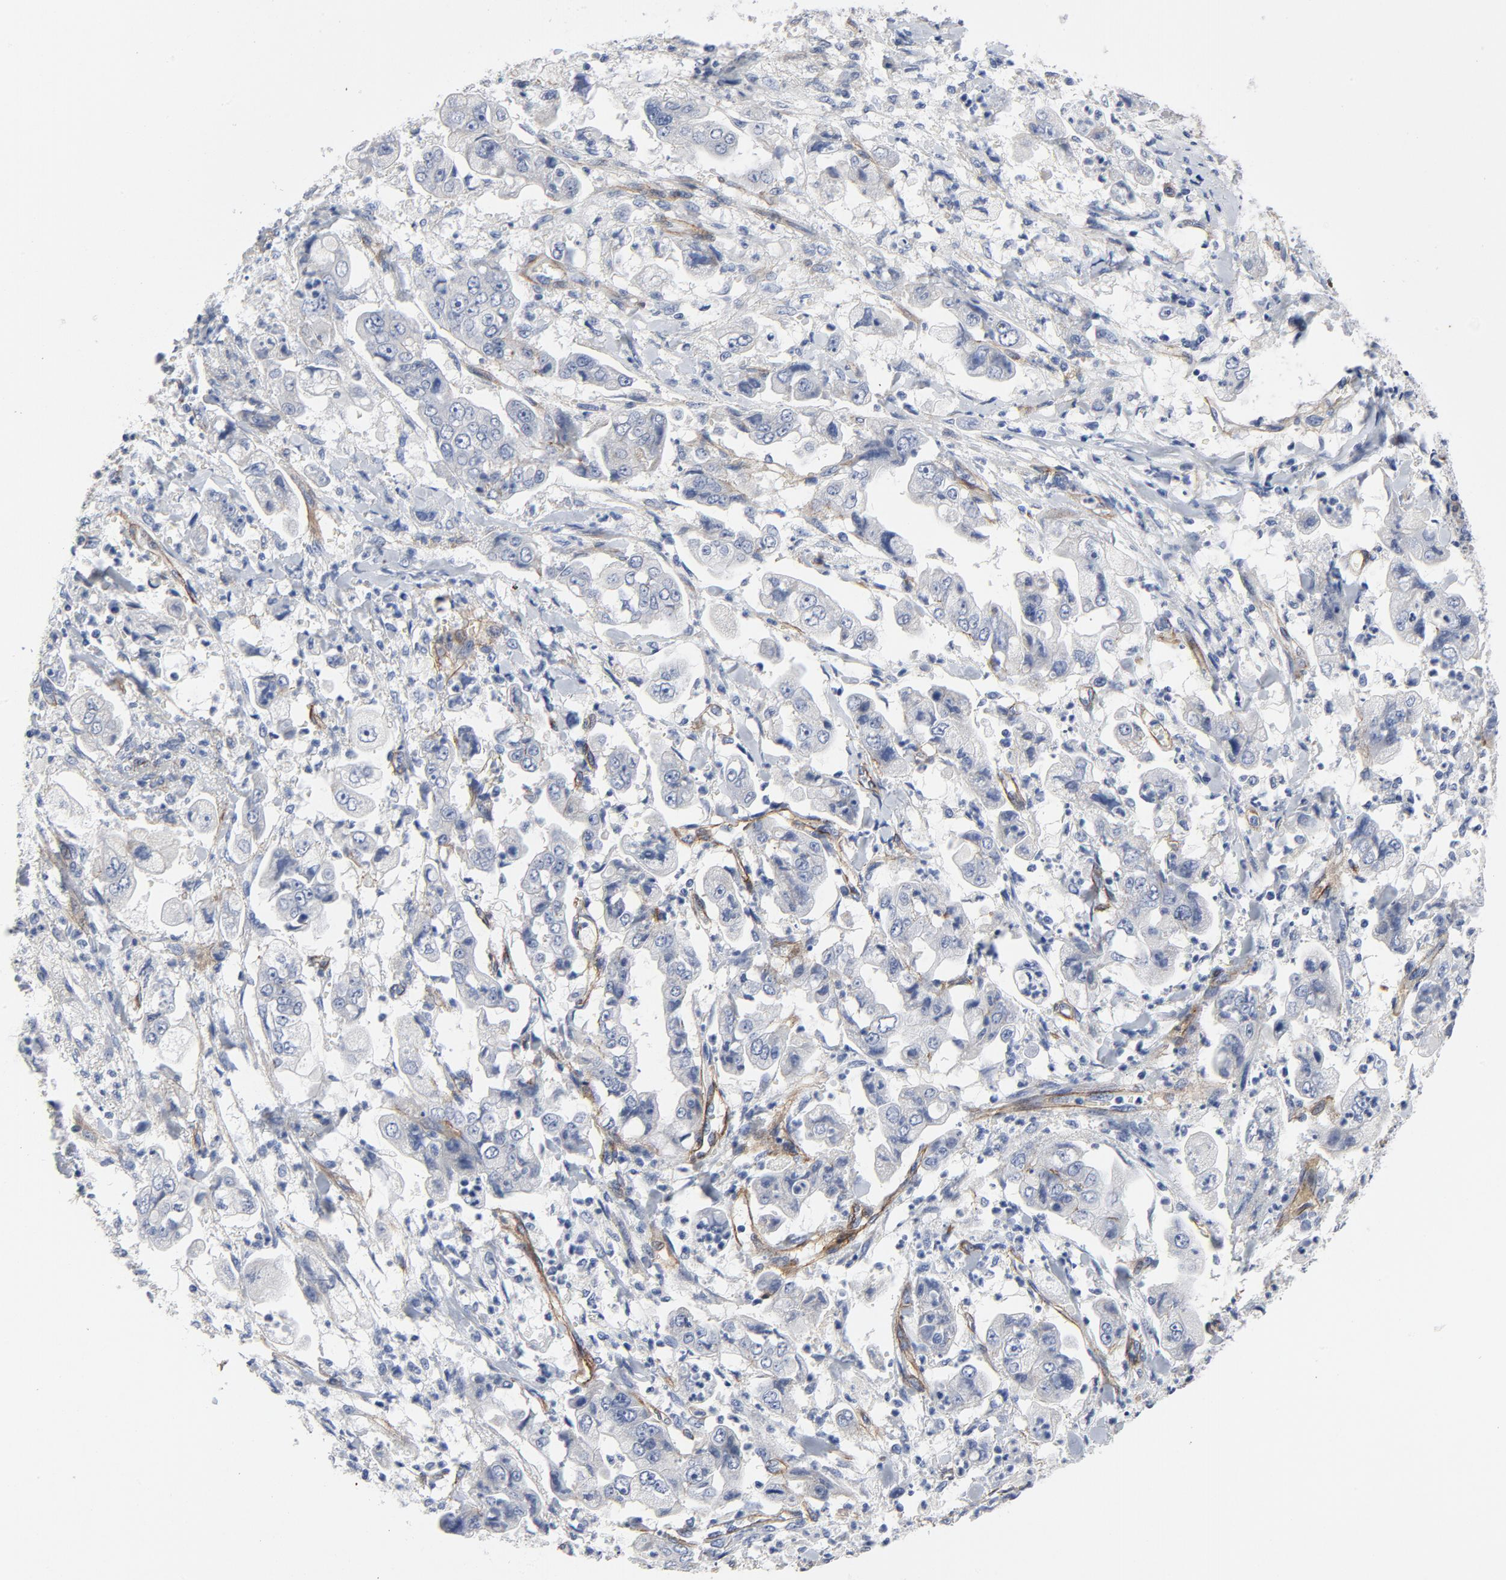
{"staining": {"intensity": "negative", "quantity": "none", "location": "none"}, "tissue": "stomach cancer", "cell_type": "Tumor cells", "image_type": "cancer", "snomed": [{"axis": "morphology", "description": "Adenocarcinoma, NOS"}, {"axis": "topography", "description": "Stomach"}], "caption": "Tumor cells are negative for brown protein staining in stomach cancer.", "gene": "LAMC1", "patient": {"sex": "male", "age": 62}}